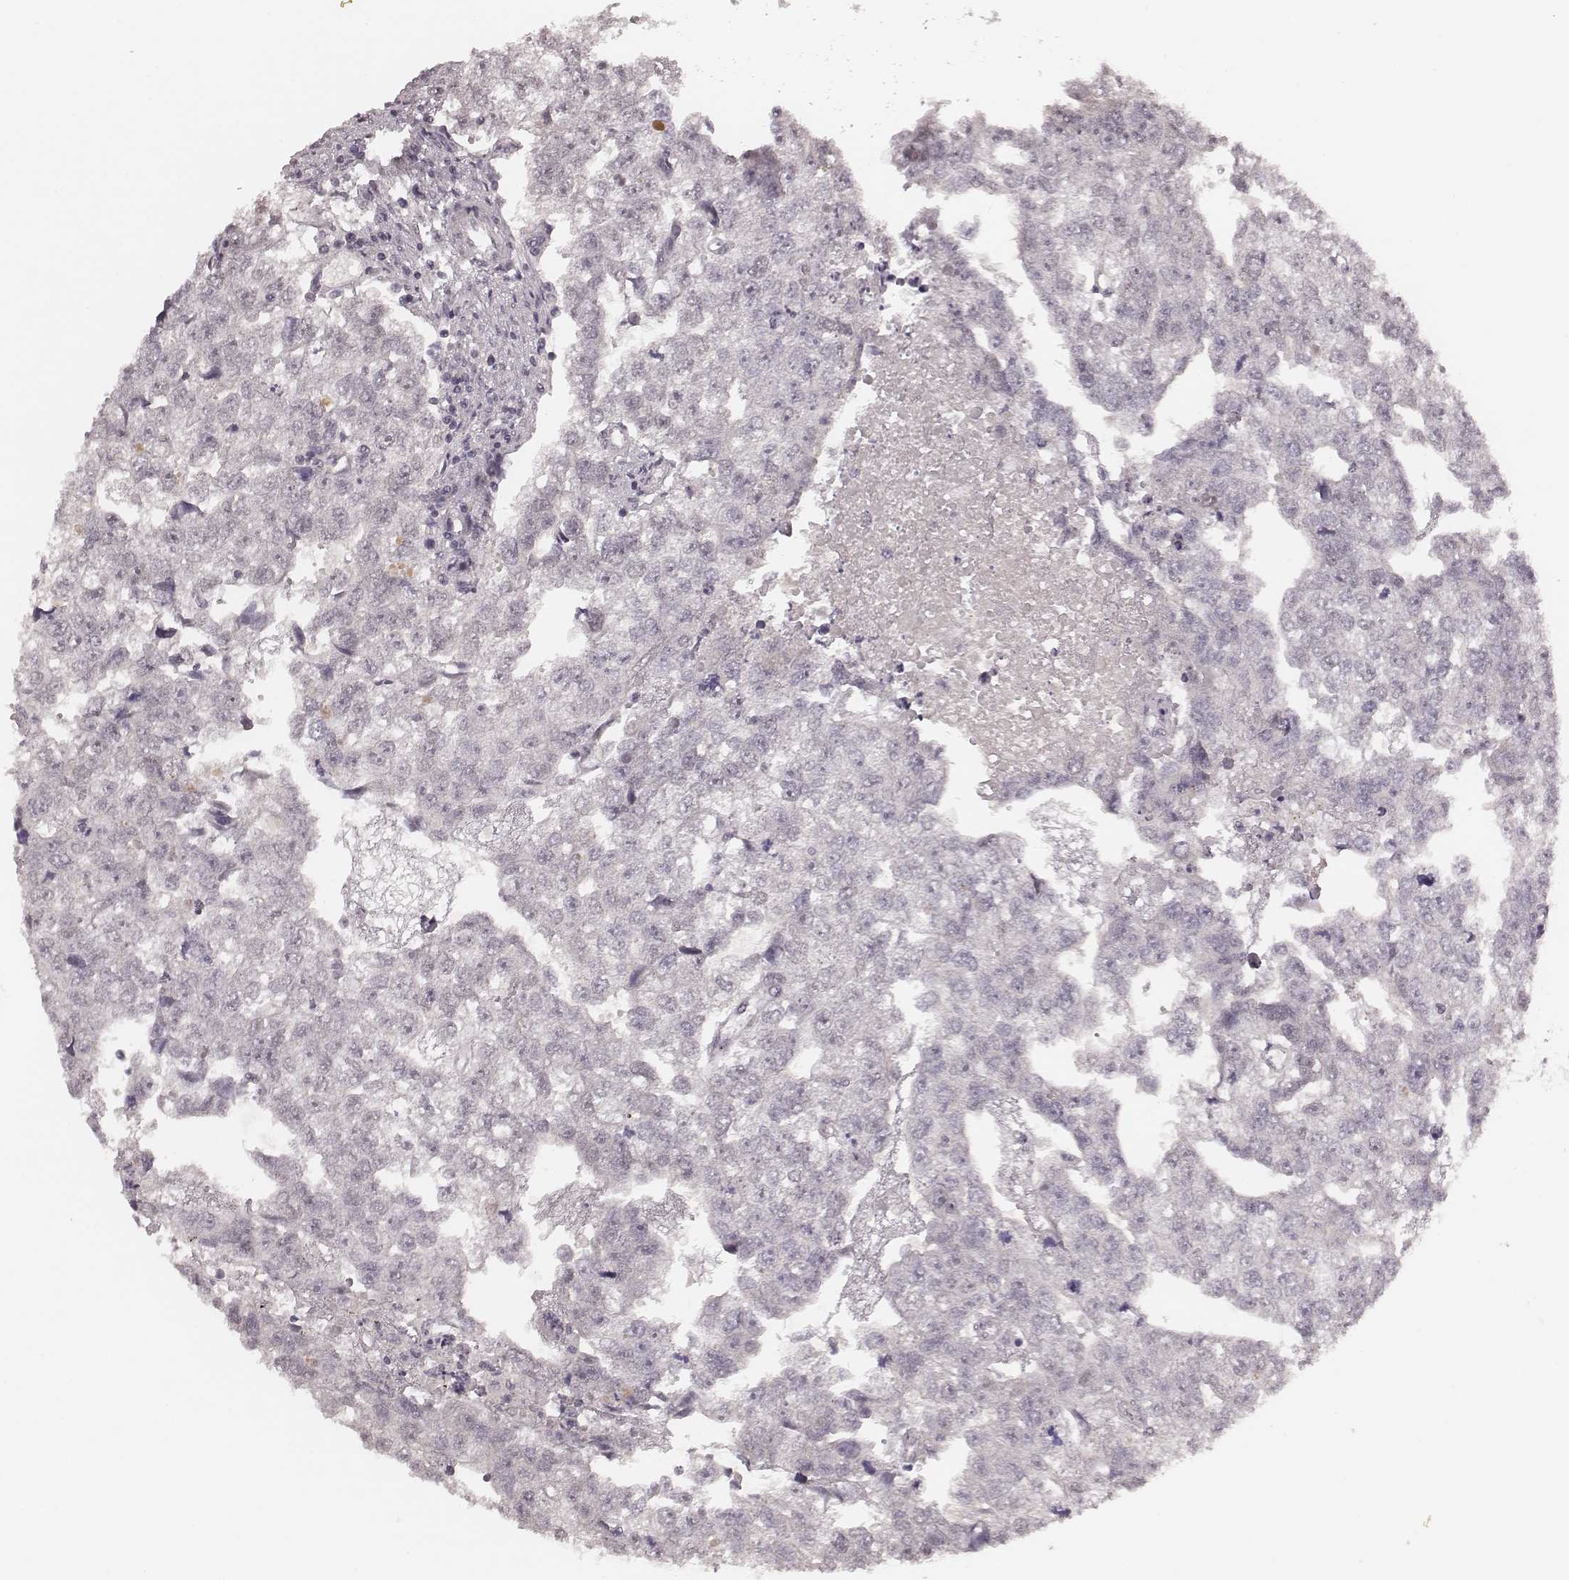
{"staining": {"intensity": "negative", "quantity": "none", "location": "none"}, "tissue": "testis cancer", "cell_type": "Tumor cells", "image_type": "cancer", "snomed": [{"axis": "morphology", "description": "Carcinoma, Embryonal, NOS"}, {"axis": "morphology", "description": "Teratoma, malignant, NOS"}, {"axis": "topography", "description": "Testis"}], "caption": "Immunohistochemistry (IHC) of human testis teratoma (malignant) demonstrates no staining in tumor cells.", "gene": "MSX1", "patient": {"sex": "male", "age": 44}}